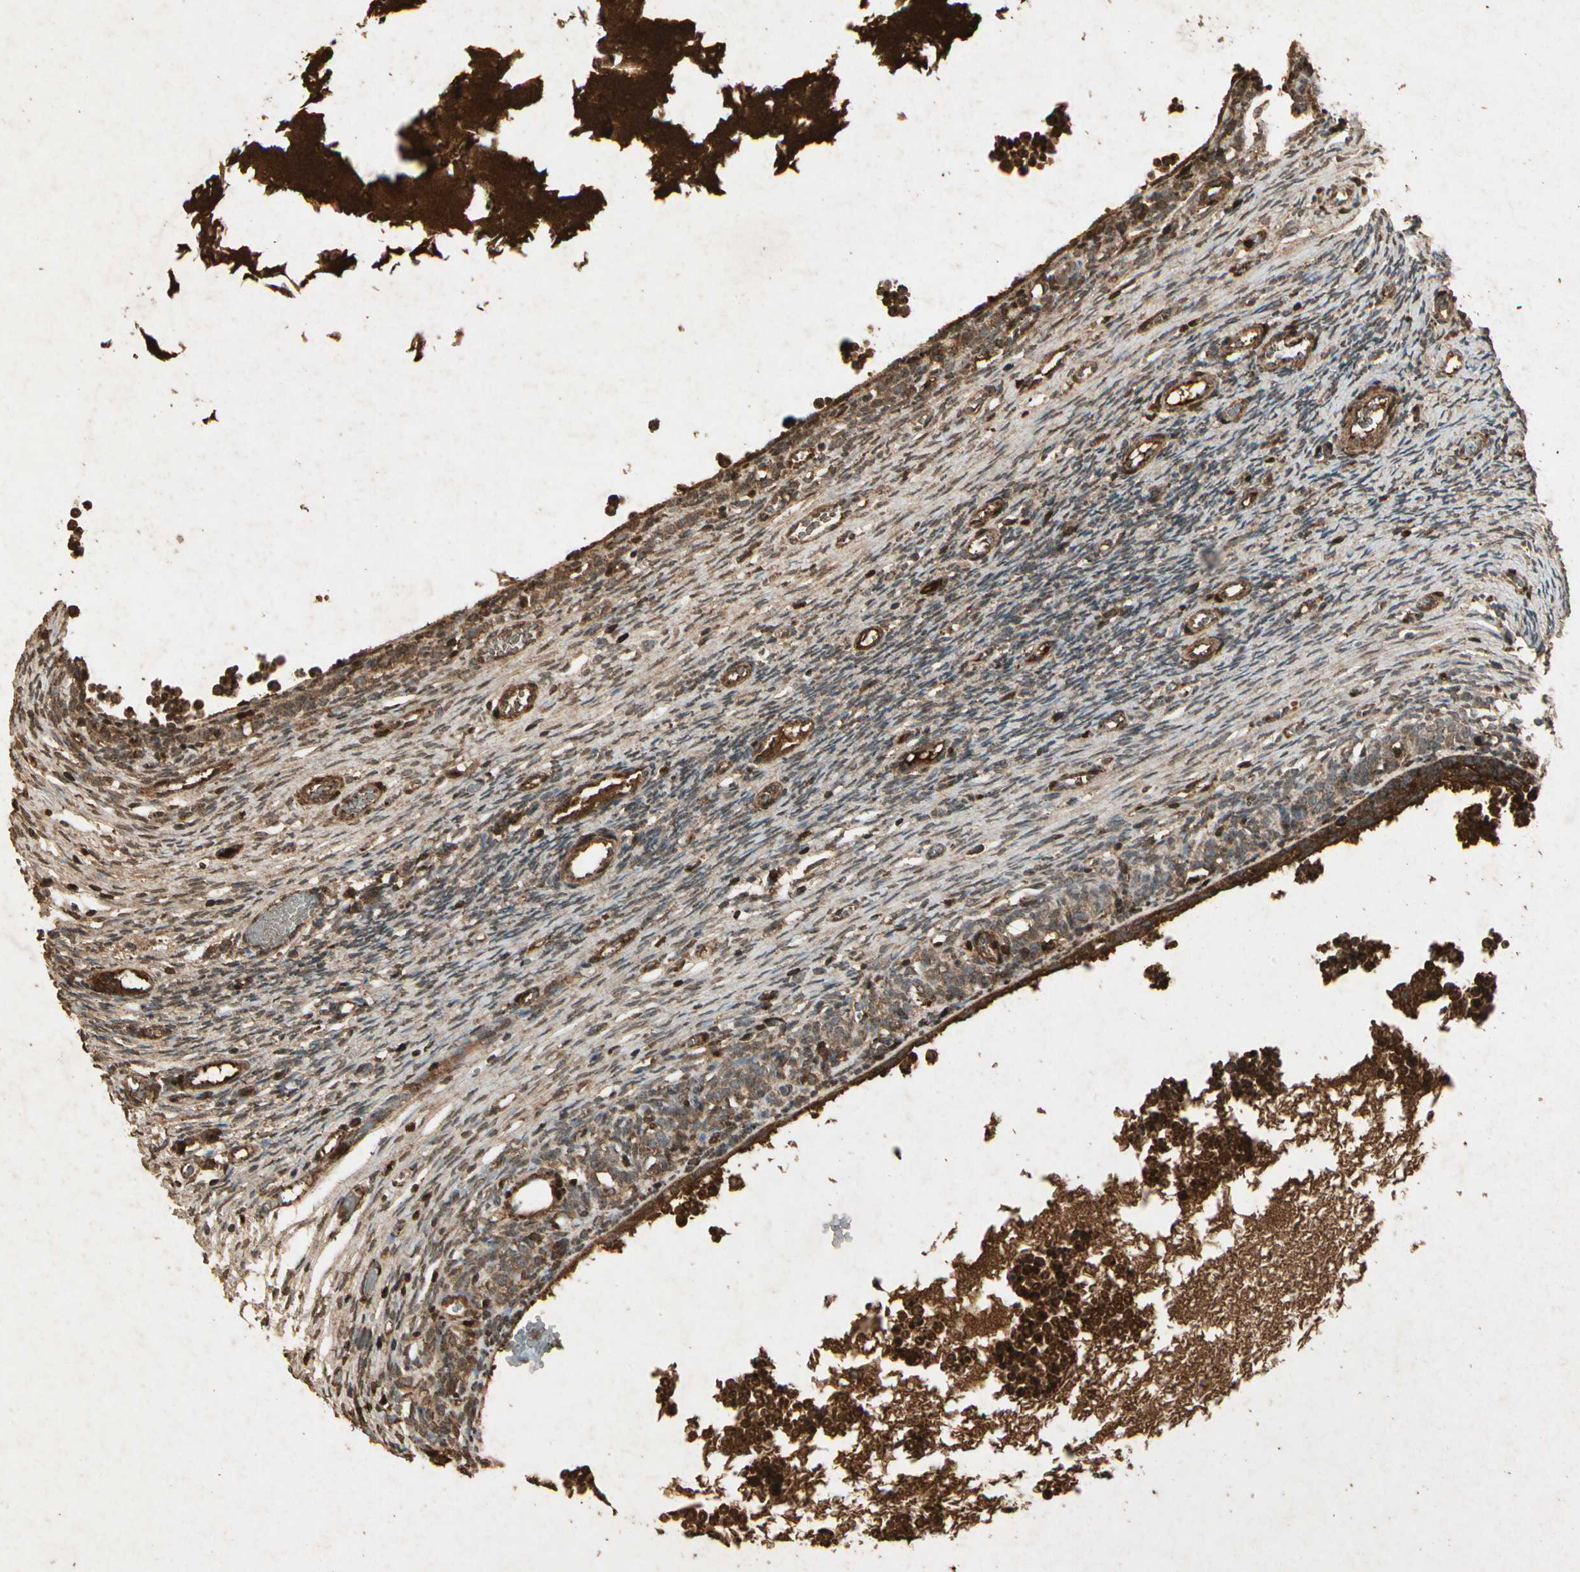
{"staining": {"intensity": "strong", "quantity": ">75%", "location": "cytoplasmic/membranous"}, "tissue": "ovary", "cell_type": "Follicle cells", "image_type": "normal", "snomed": [{"axis": "morphology", "description": "Normal tissue, NOS"}, {"axis": "topography", "description": "Ovary"}], "caption": "High-power microscopy captured an immunohistochemistry micrograph of benign ovary, revealing strong cytoplasmic/membranous positivity in approximately >75% of follicle cells.", "gene": "GC", "patient": {"sex": "female", "age": 35}}